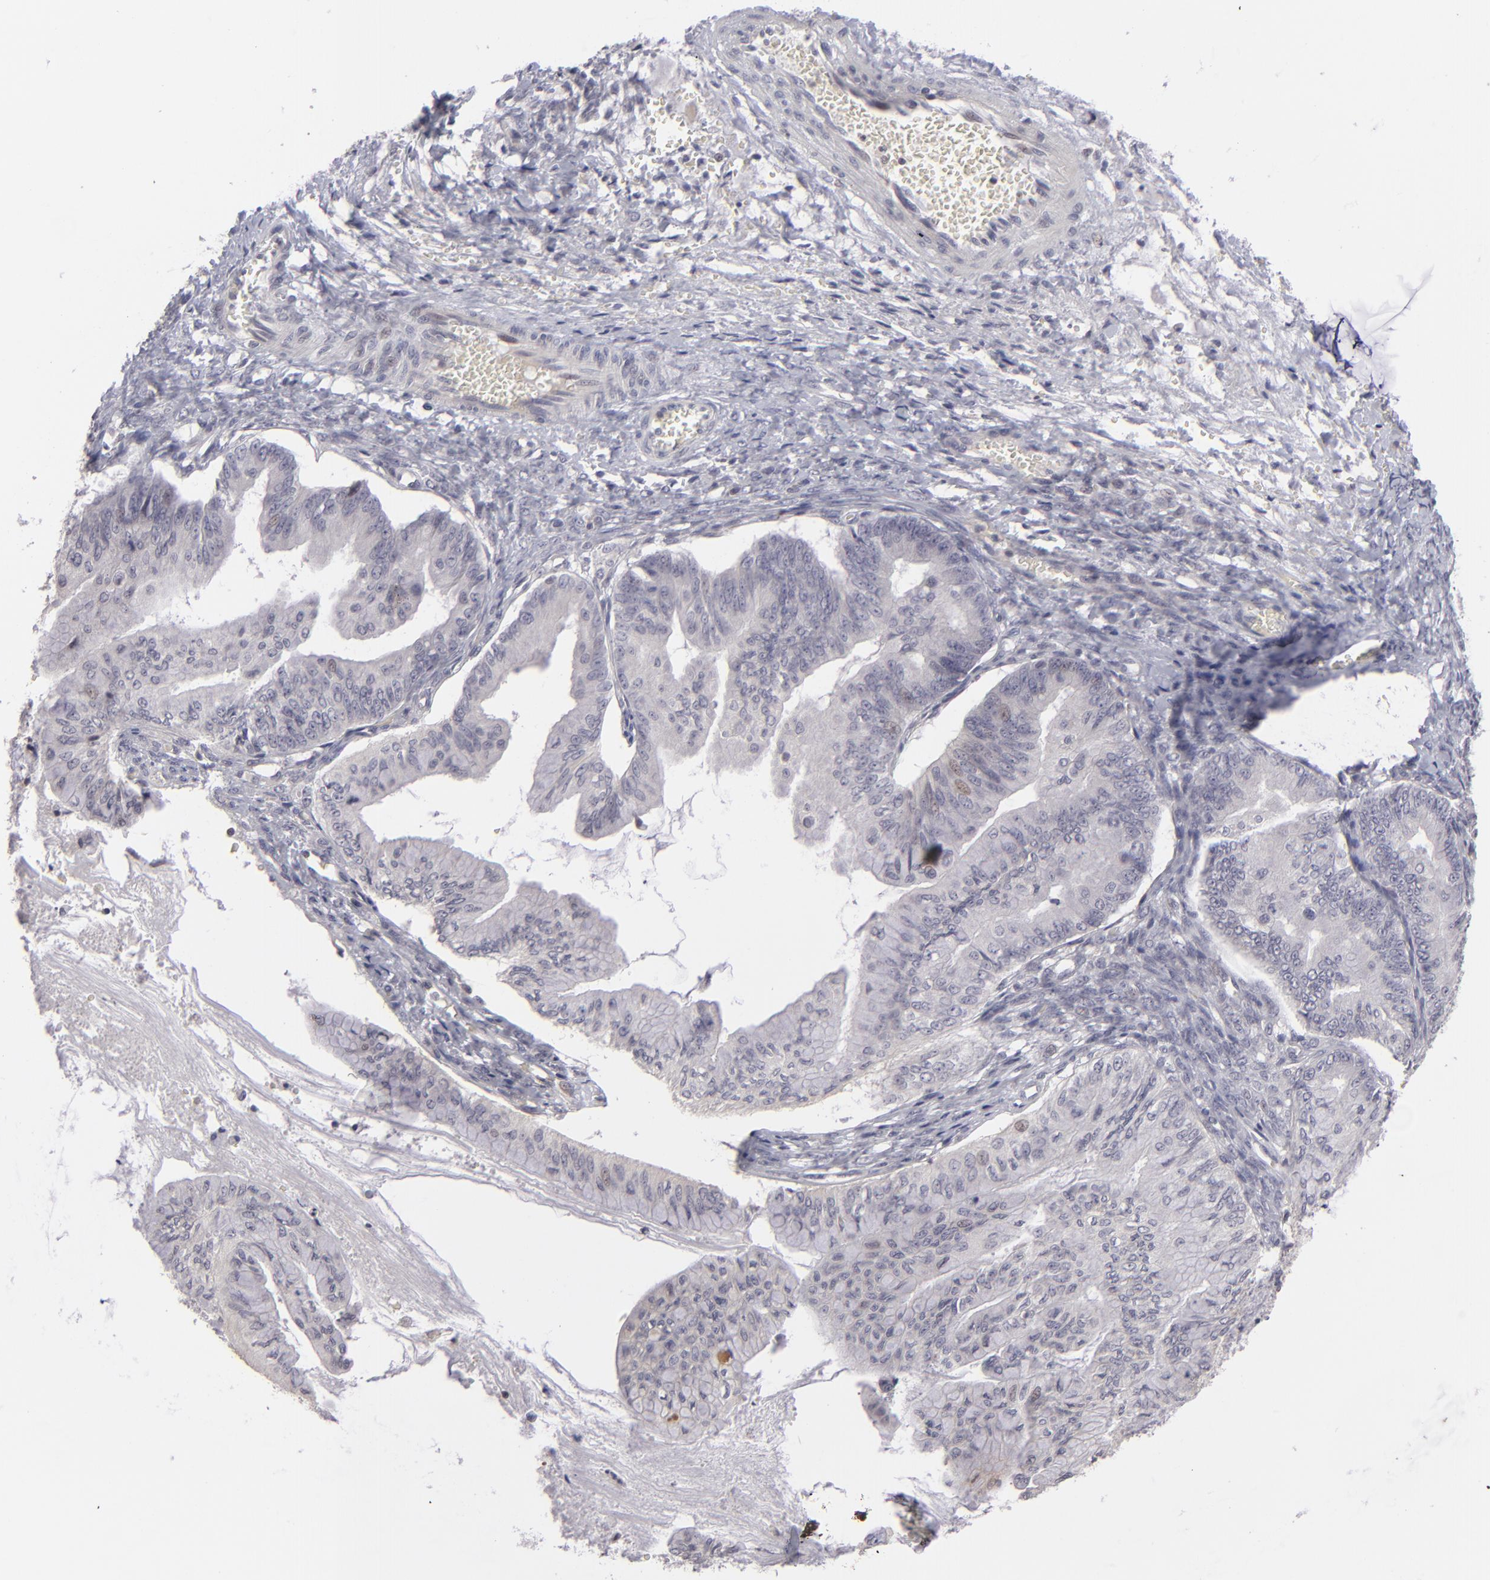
{"staining": {"intensity": "negative", "quantity": "none", "location": "none"}, "tissue": "ovarian cancer", "cell_type": "Tumor cells", "image_type": "cancer", "snomed": [{"axis": "morphology", "description": "Cystadenocarcinoma, mucinous, NOS"}, {"axis": "topography", "description": "Ovary"}], "caption": "Immunohistochemistry histopathology image of neoplastic tissue: ovarian mucinous cystadenocarcinoma stained with DAB exhibits no significant protein expression in tumor cells.", "gene": "CLDN2", "patient": {"sex": "female", "age": 36}}